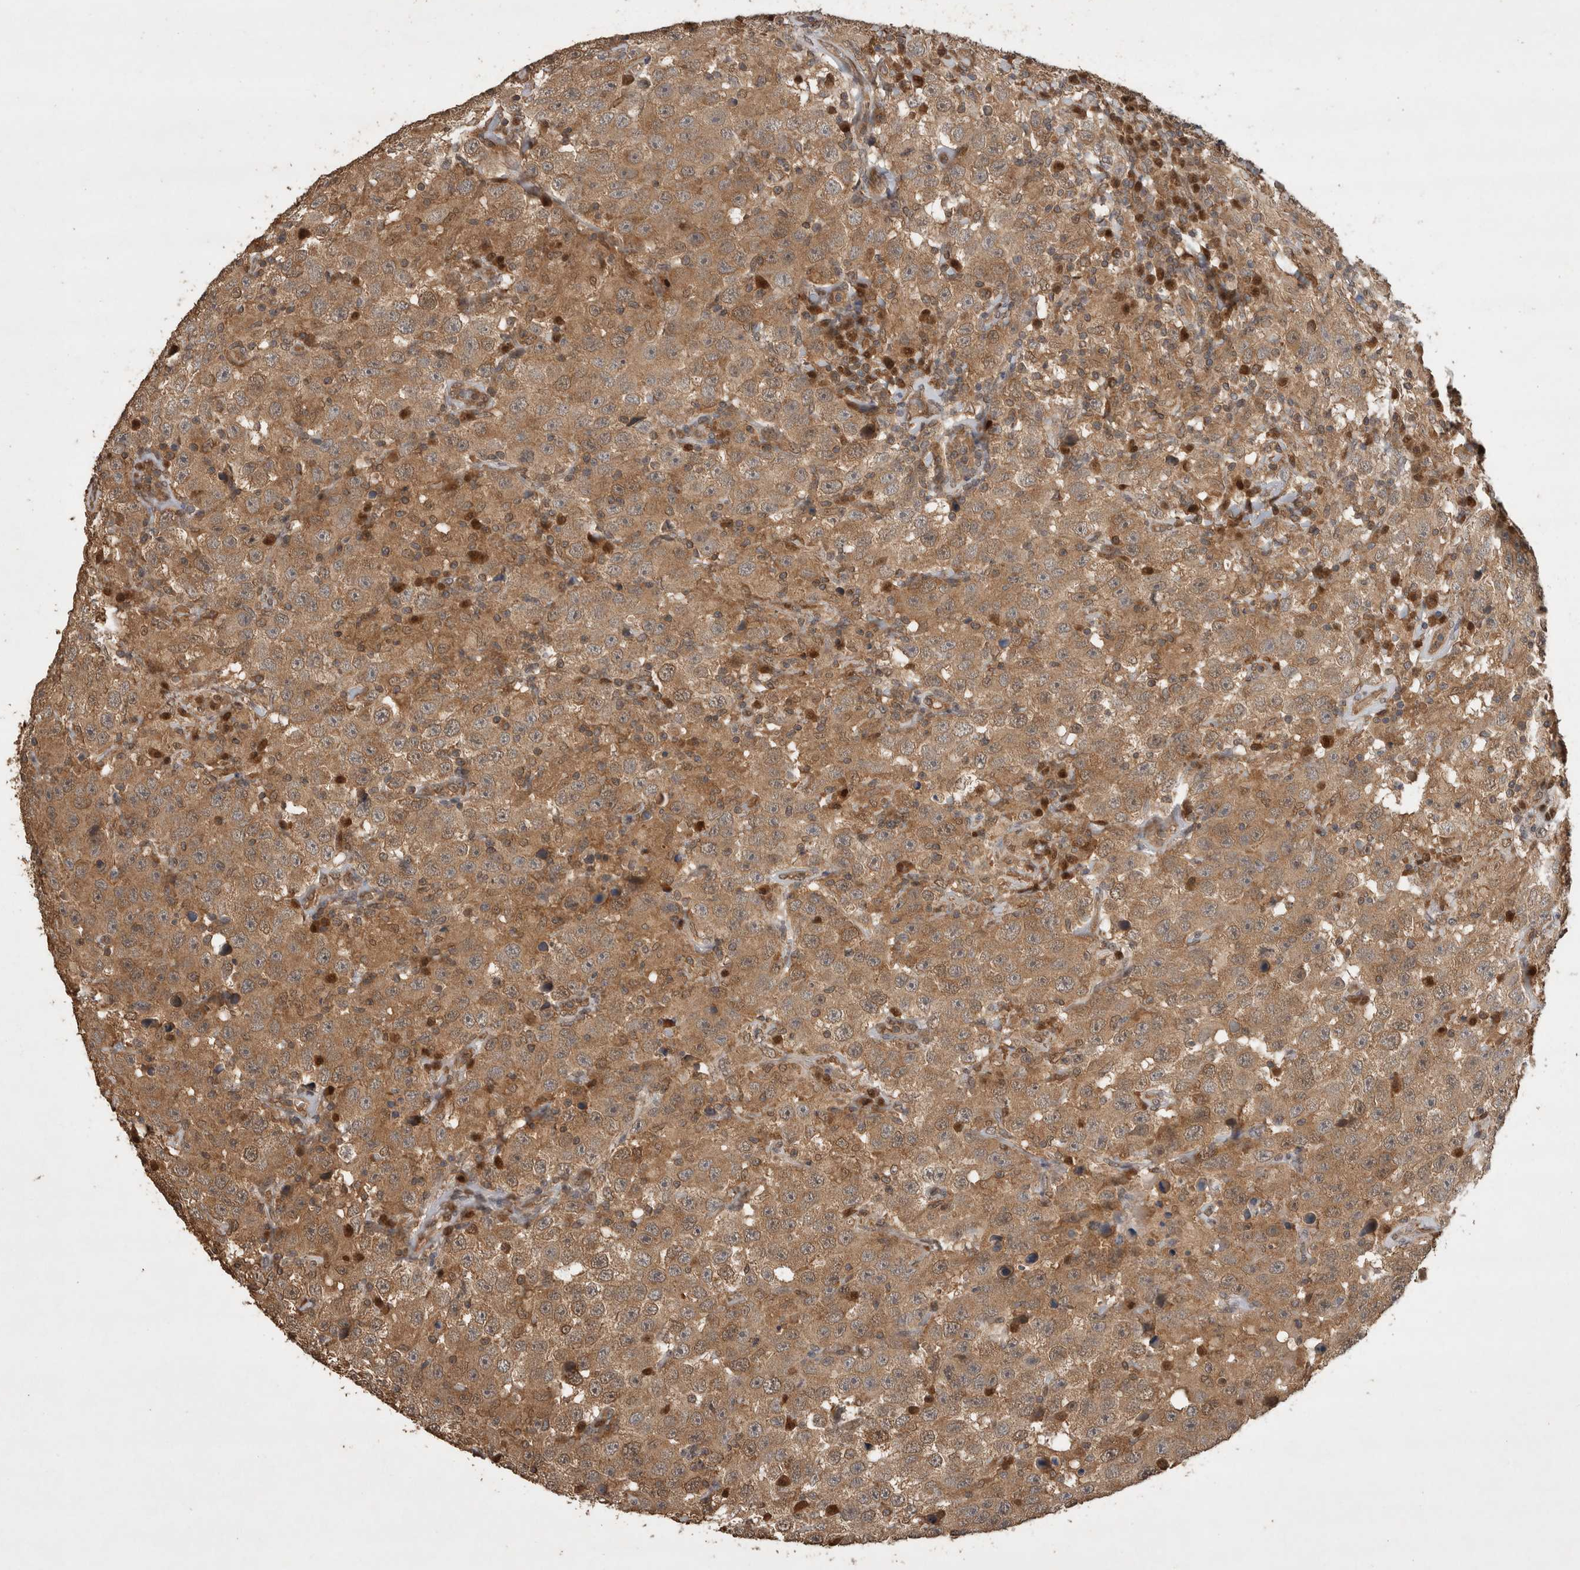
{"staining": {"intensity": "moderate", "quantity": ">75%", "location": "cytoplasmic/membranous"}, "tissue": "testis cancer", "cell_type": "Tumor cells", "image_type": "cancer", "snomed": [{"axis": "morphology", "description": "Seminoma, NOS"}, {"axis": "topography", "description": "Testis"}], "caption": "Immunohistochemical staining of testis cancer (seminoma) reveals medium levels of moderate cytoplasmic/membranous positivity in about >75% of tumor cells.", "gene": "OTUD7B", "patient": {"sex": "male", "age": 41}}